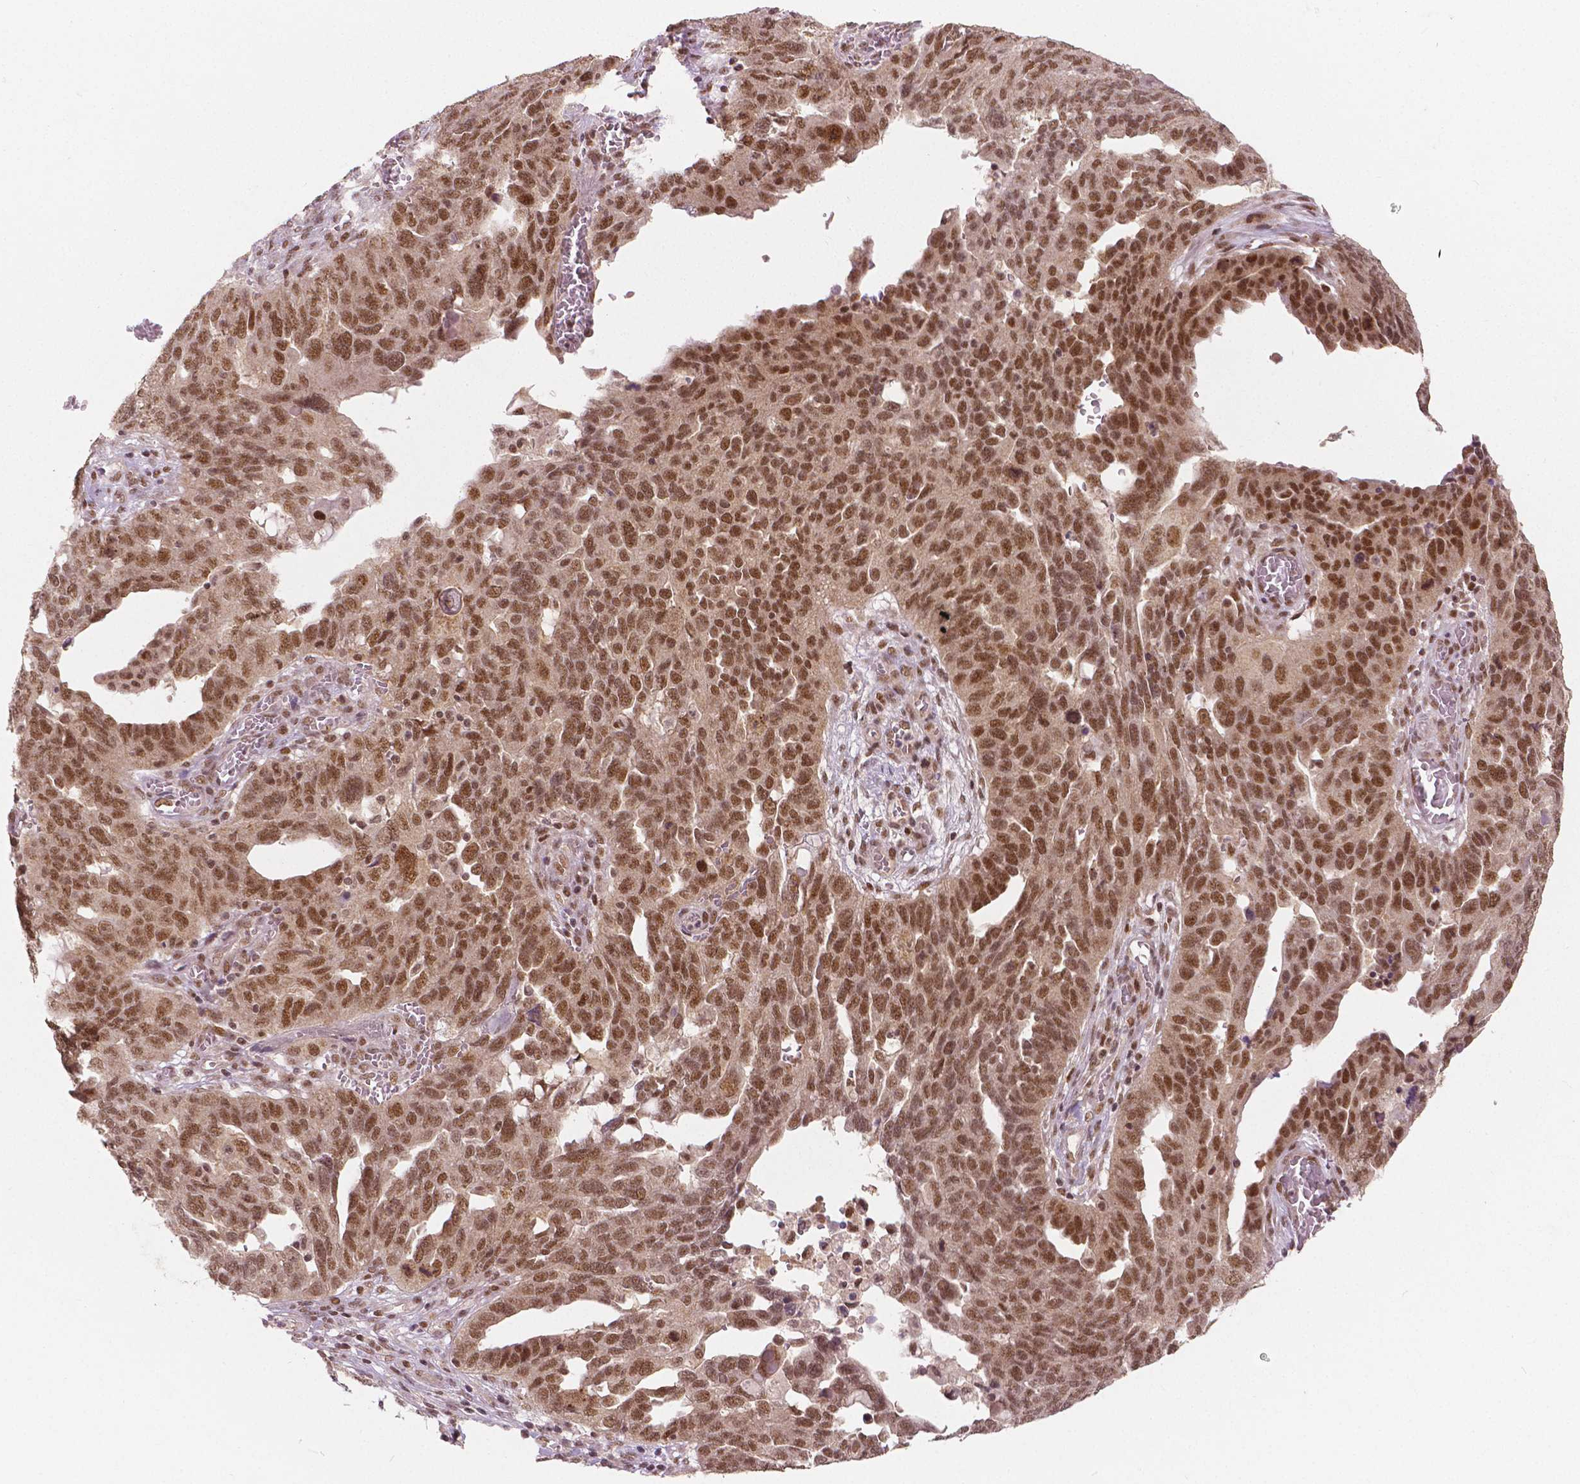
{"staining": {"intensity": "moderate", "quantity": ">75%", "location": "nuclear"}, "tissue": "ovarian cancer", "cell_type": "Tumor cells", "image_type": "cancer", "snomed": [{"axis": "morphology", "description": "Carcinoma, endometroid"}, {"axis": "topography", "description": "Soft tissue"}, {"axis": "topography", "description": "Ovary"}], "caption": "Ovarian cancer (endometroid carcinoma) stained with DAB (3,3'-diaminobenzidine) immunohistochemistry demonstrates medium levels of moderate nuclear expression in approximately >75% of tumor cells.", "gene": "NSD2", "patient": {"sex": "female", "age": 52}}